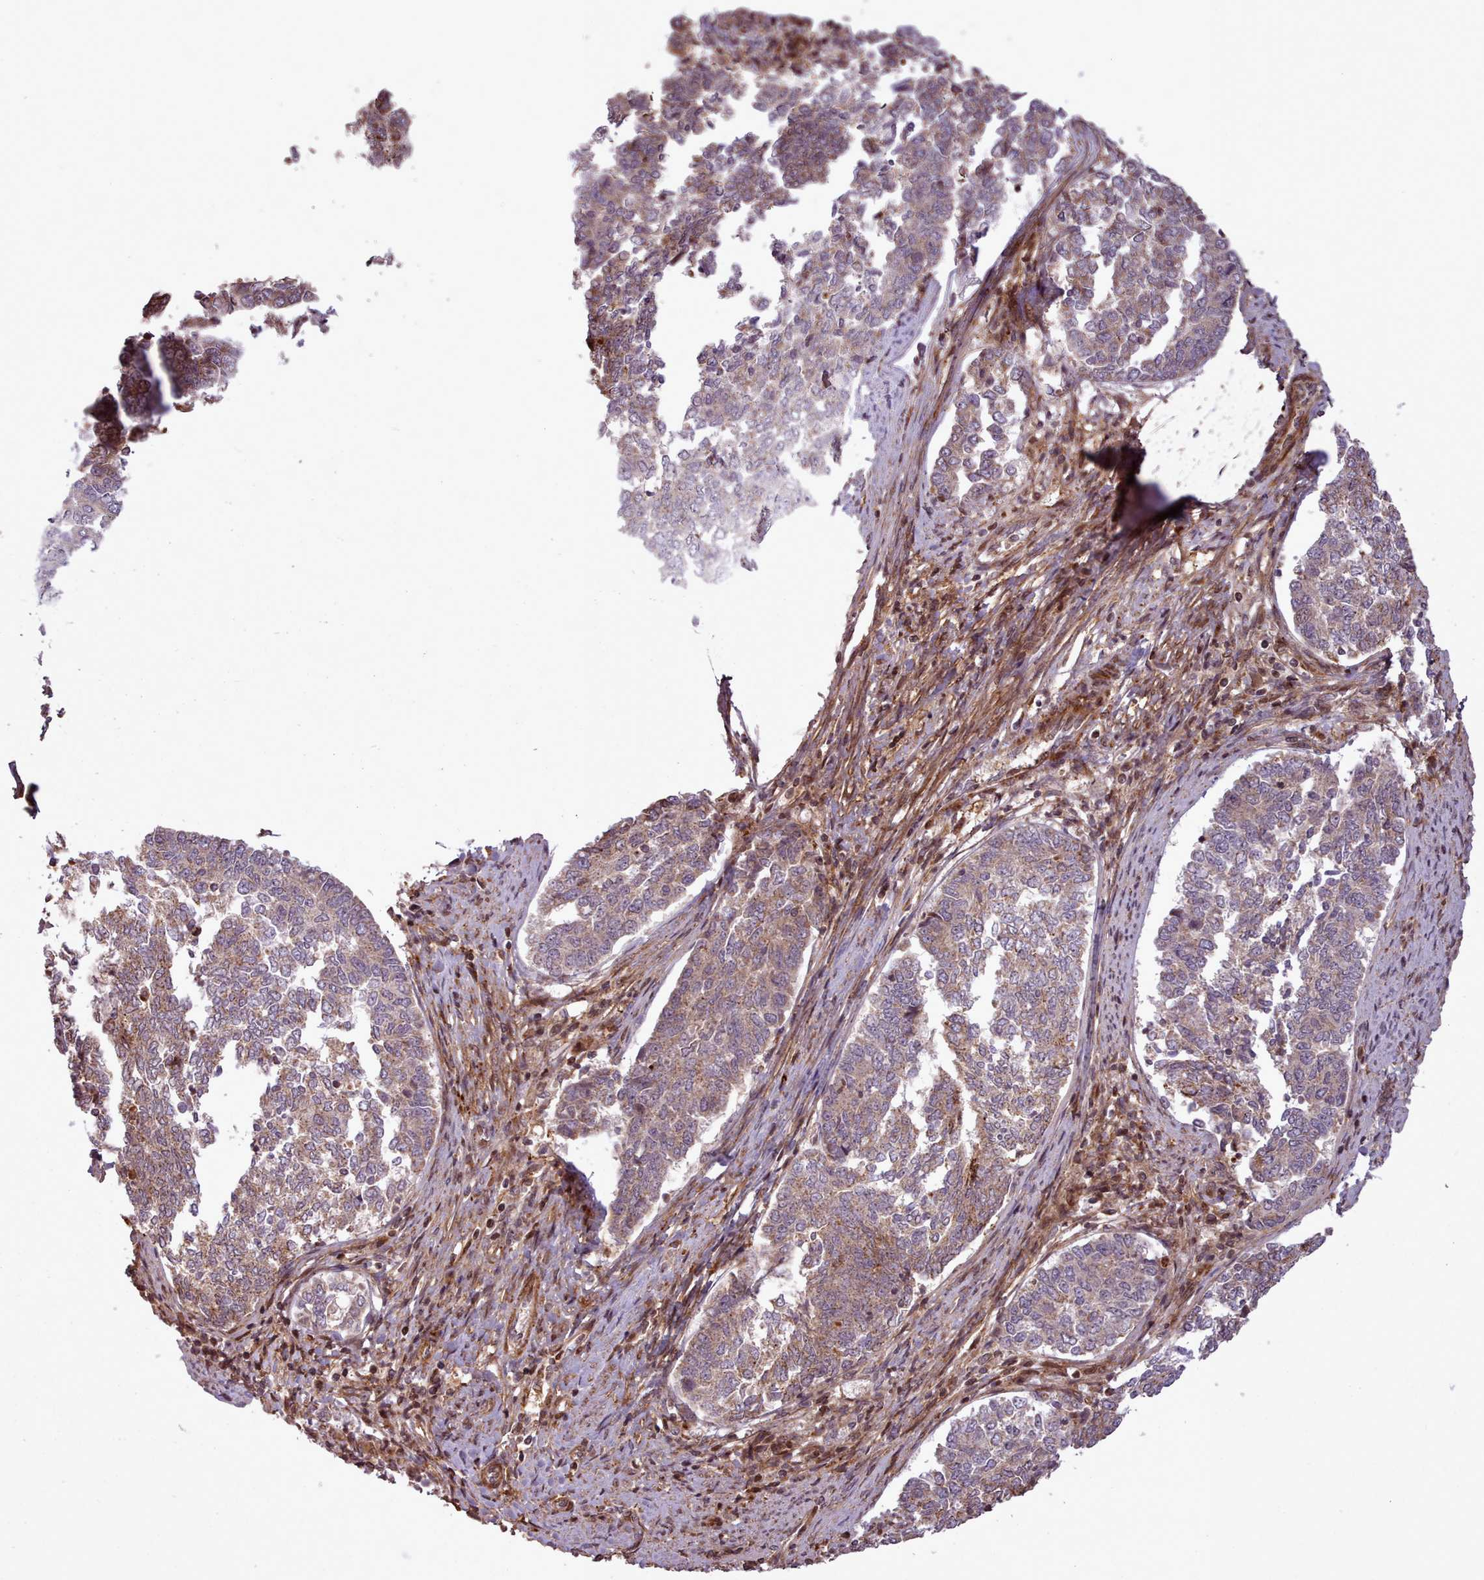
{"staining": {"intensity": "strong", "quantity": "<25%", "location": "cytoplasmic/membranous"}, "tissue": "endometrial cancer", "cell_type": "Tumor cells", "image_type": "cancer", "snomed": [{"axis": "morphology", "description": "Adenocarcinoma, NOS"}, {"axis": "topography", "description": "Endometrium"}], "caption": "IHC photomicrograph of neoplastic tissue: endometrial adenocarcinoma stained using immunohistochemistry (IHC) shows medium levels of strong protein expression localized specifically in the cytoplasmic/membranous of tumor cells, appearing as a cytoplasmic/membranous brown color.", "gene": "NLRP7", "patient": {"sex": "female", "age": 80}}